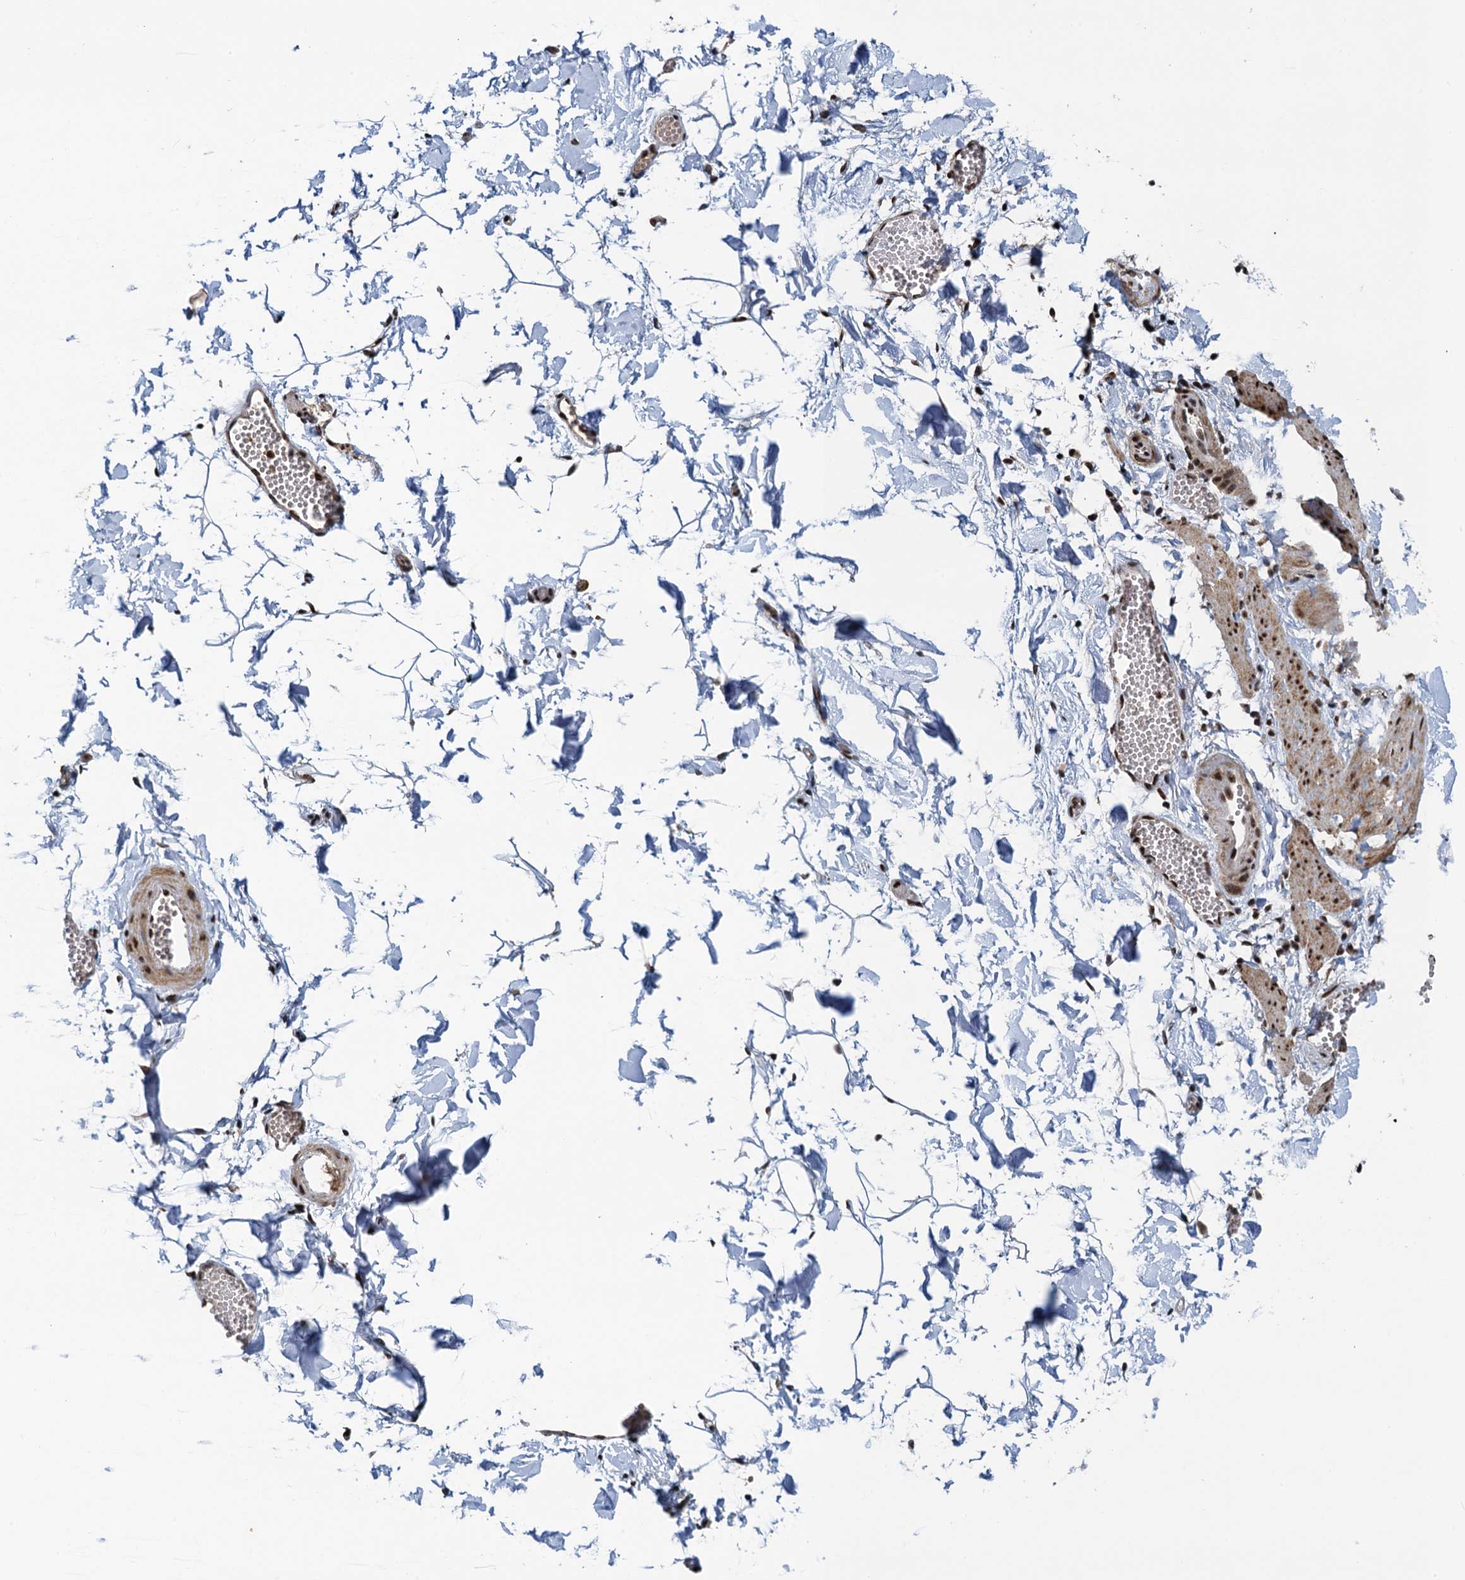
{"staining": {"intensity": "strong", "quantity": ">75%", "location": "nuclear"}, "tissue": "adipose tissue", "cell_type": "Adipocytes", "image_type": "normal", "snomed": [{"axis": "morphology", "description": "Normal tissue, NOS"}, {"axis": "topography", "description": "Gallbladder"}, {"axis": "topography", "description": "Peripheral nerve tissue"}], "caption": "Adipocytes show strong nuclear positivity in approximately >75% of cells in normal adipose tissue.", "gene": "ZC3H18", "patient": {"sex": "male", "age": 38}}